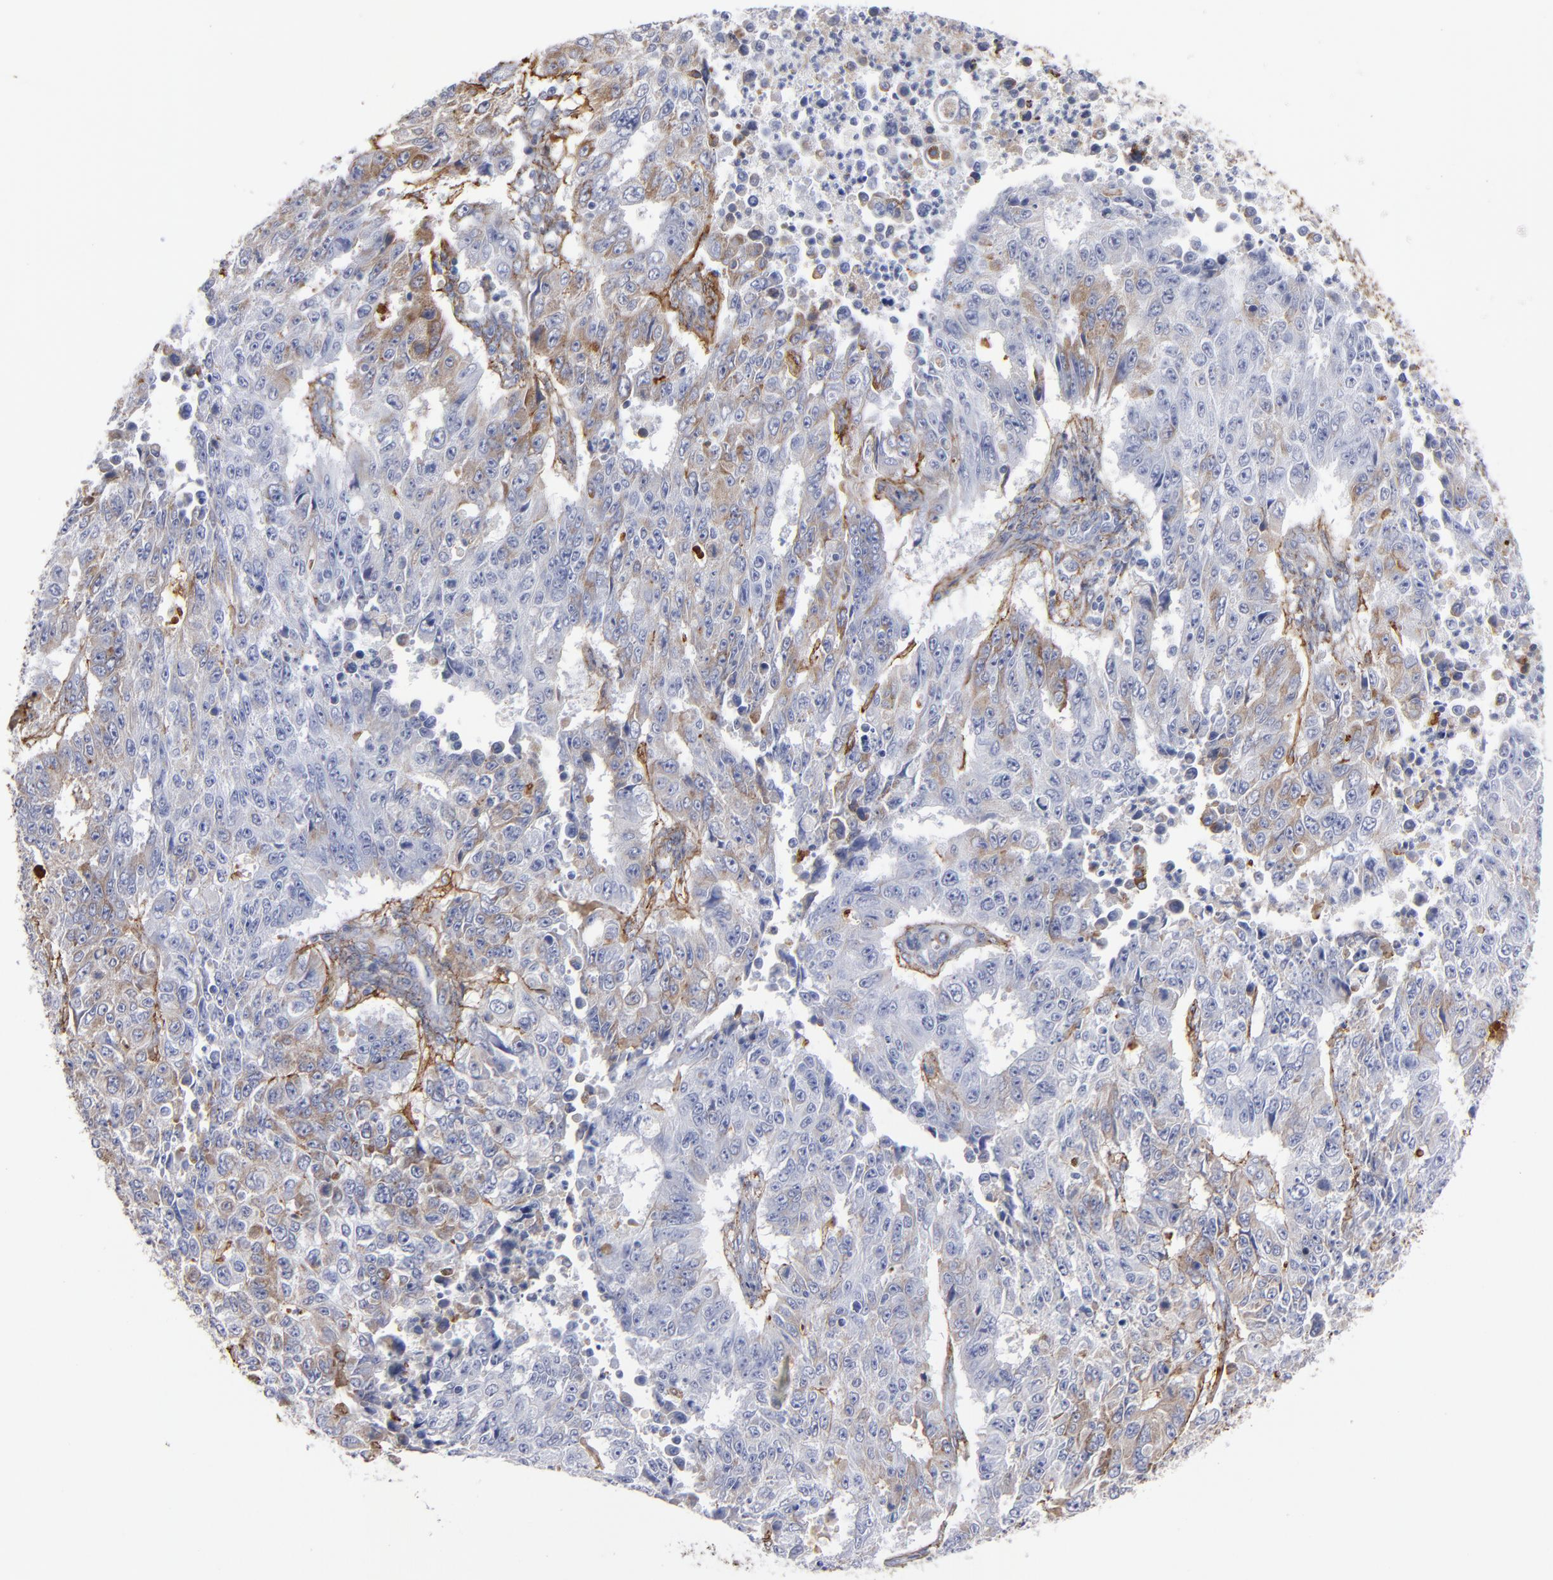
{"staining": {"intensity": "negative", "quantity": "none", "location": "none"}, "tissue": "endometrial cancer", "cell_type": "Tumor cells", "image_type": "cancer", "snomed": [{"axis": "morphology", "description": "Adenocarcinoma, NOS"}, {"axis": "topography", "description": "Endometrium"}], "caption": "DAB (3,3'-diaminobenzidine) immunohistochemical staining of endometrial cancer displays no significant positivity in tumor cells.", "gene": "EMILIN1", "patient": {"sex": "female", "age": 42}}